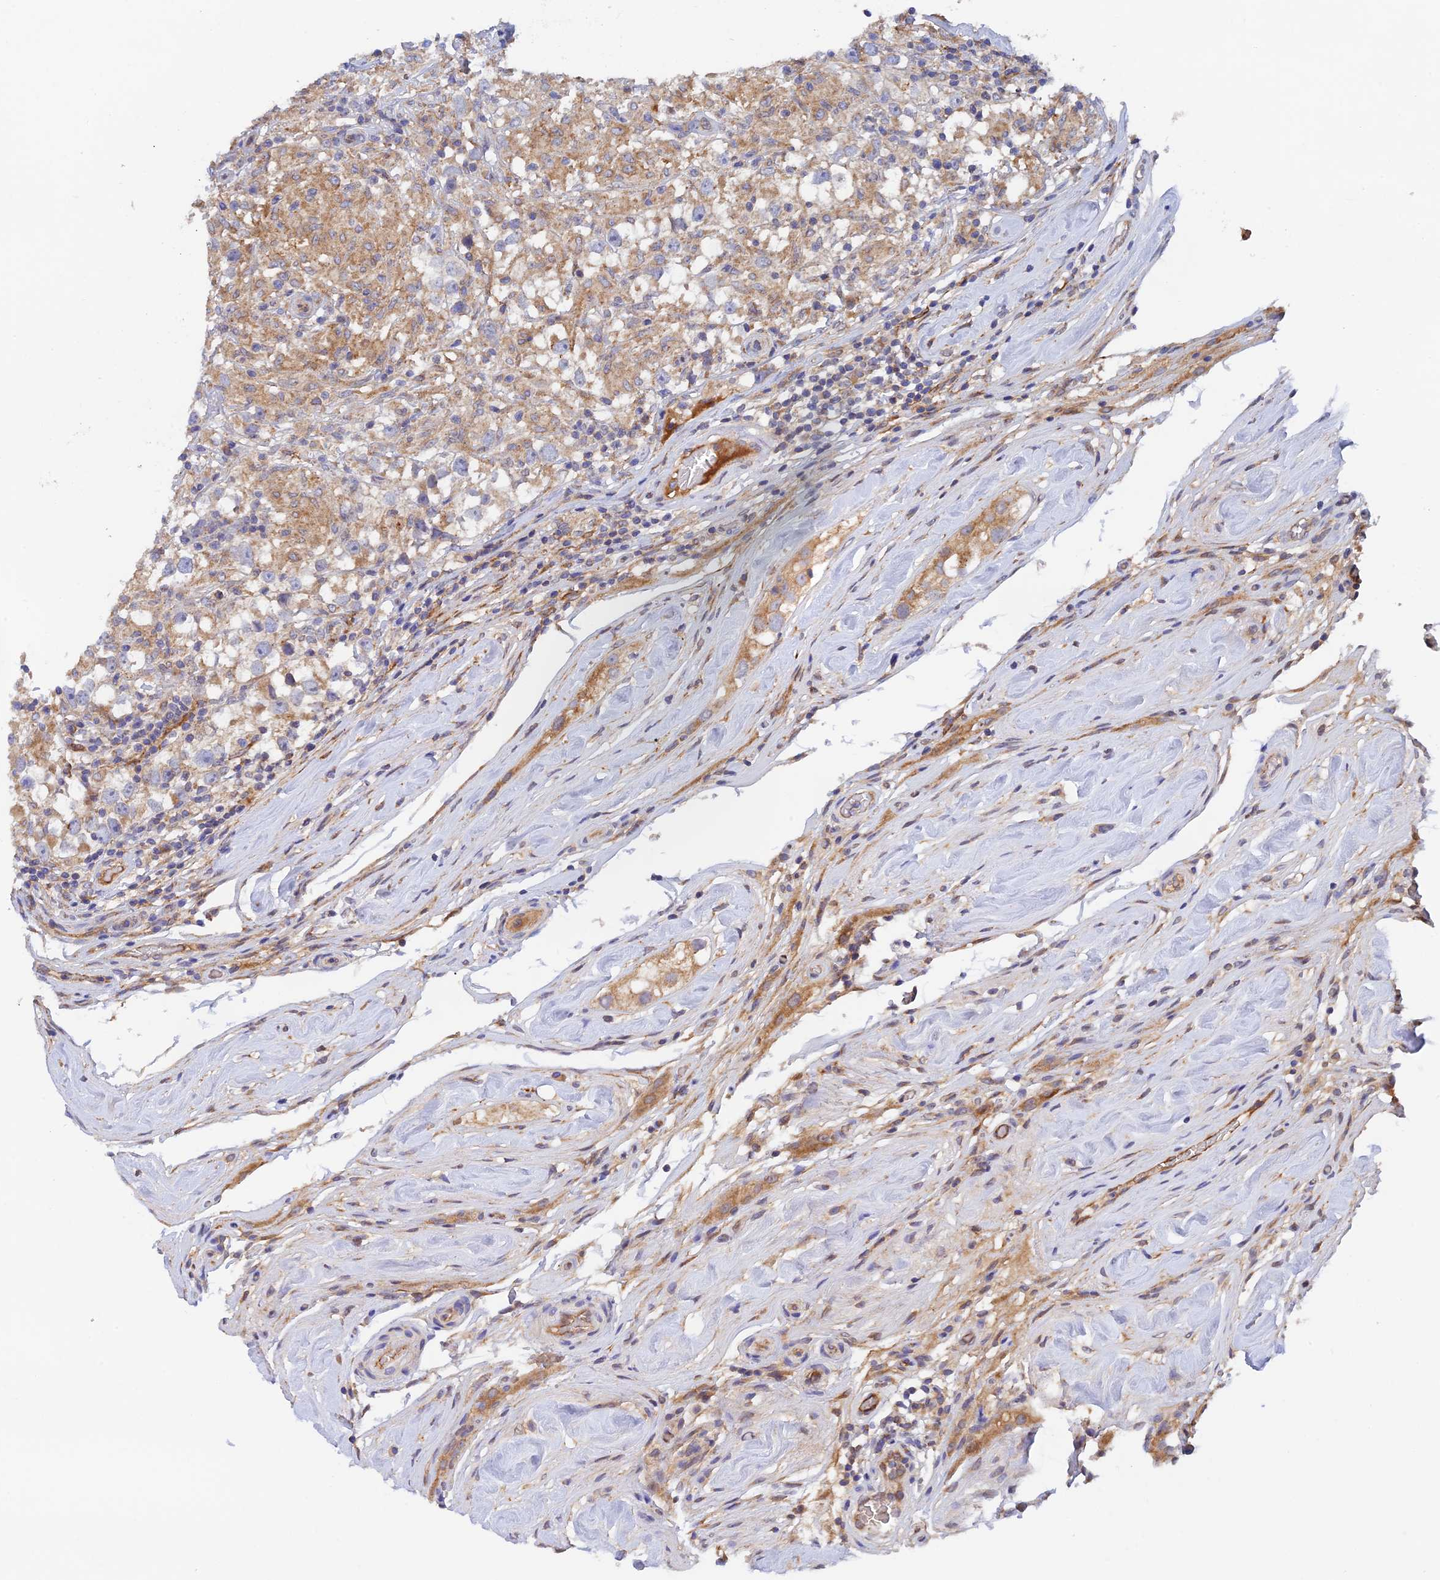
{"staining": {"intensity": "negative", "quantity": "none", "location": "none"}, "tissue": "testis cancer", "cell_type": "Tumor cells", "image_type": "cancer", "snomed": [{"axis": "morphology", "description": "Seminoma, NOS"}, {"axis": "topography", "description": "Testis"}], "caption": "A histopathology image of testis cancer (seminoma) stained for a protein demonstrates no brown staining in tumor cells. Nuclei are stained in blue.", "gene": "RANBP6", "patient": {"sex": "male", "age": 46}}